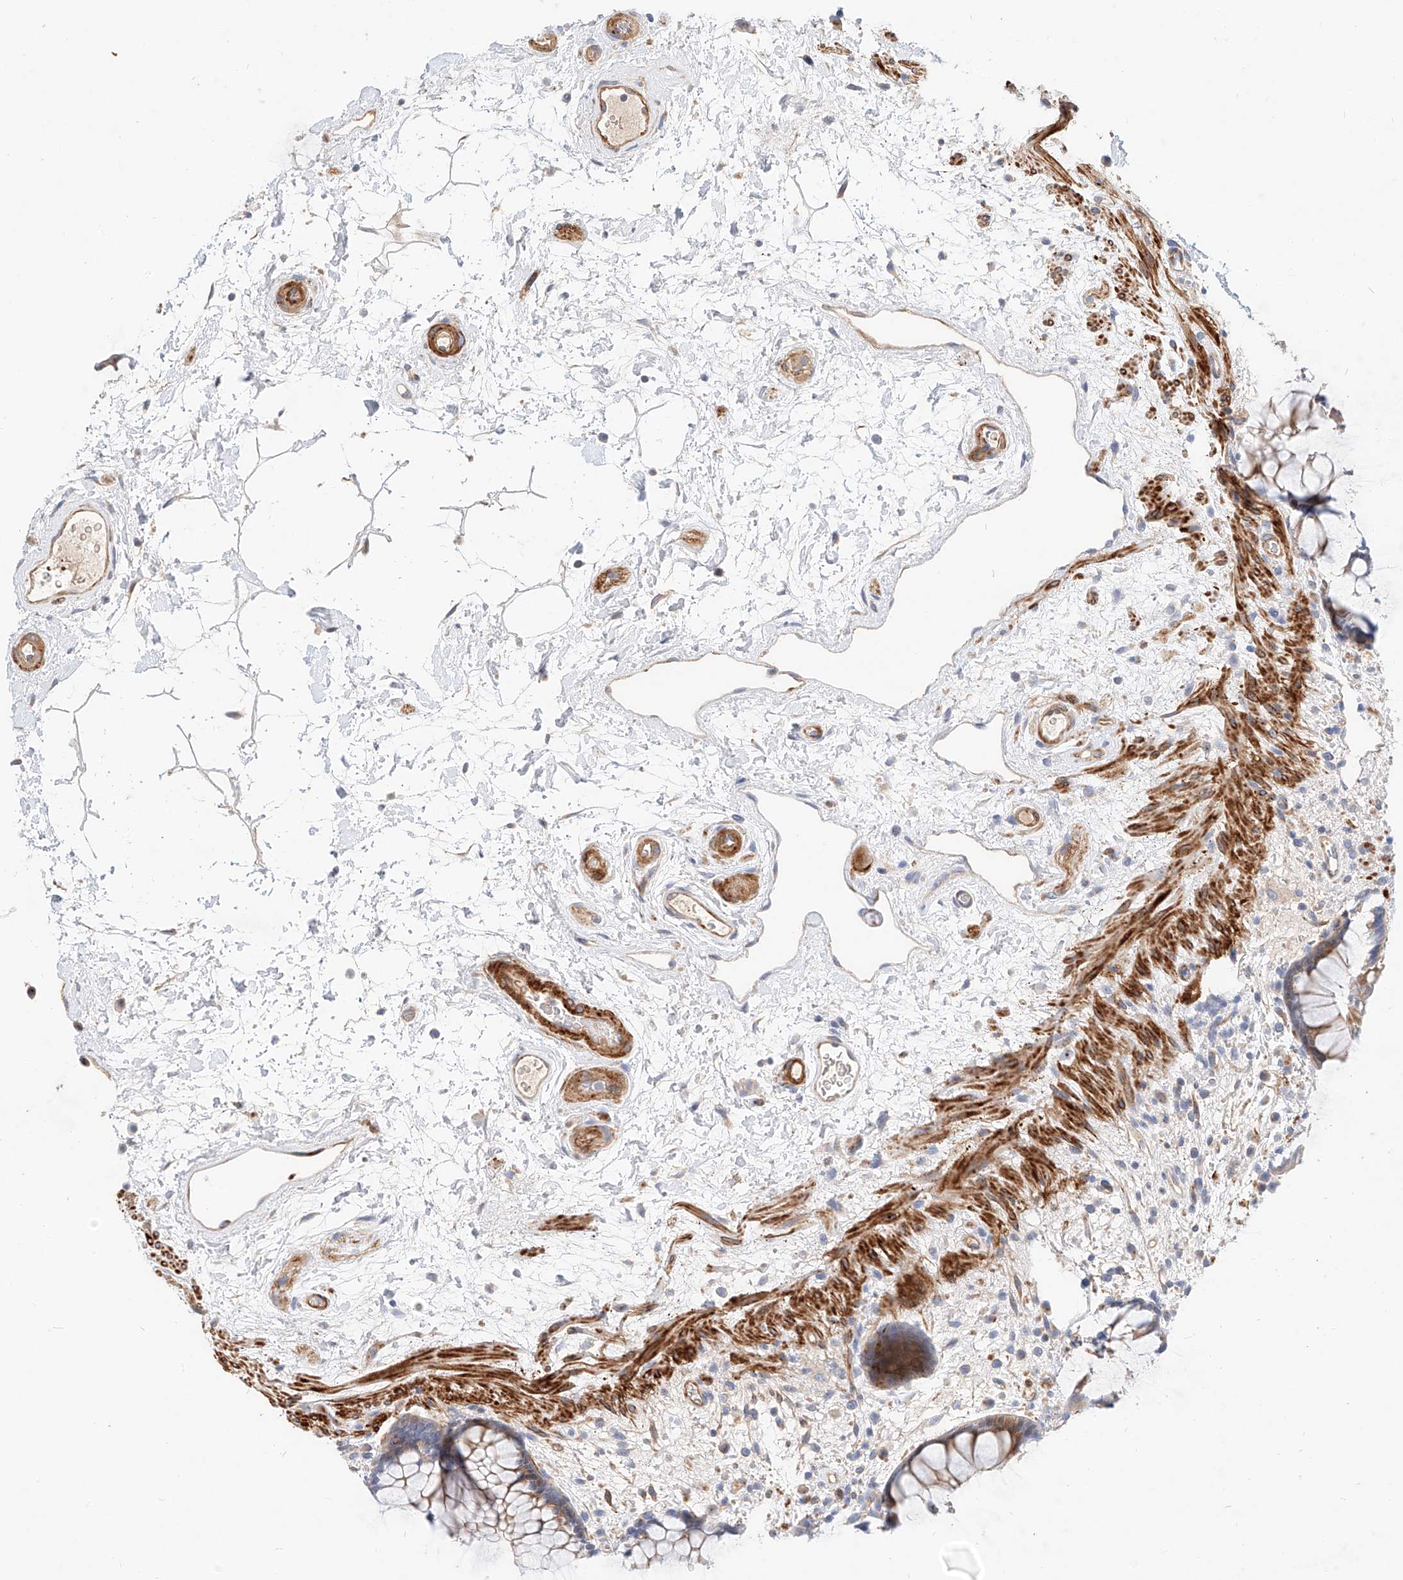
{"staining": {"intensity": "moderate", "quantity": "25%-75%", "location": "cytoplasmic/membranous"}, "tissue": "rectum", "cell_type": "Glandular cells", "image_type": "normal", "snomed": [{"axis": "morphology", "description": "Normal tissue, NOS"}, {"axis": "topography", "description": "Rectum"}], "caption": "Normal rectum exhibits moderate cytoplasmic/membranous positivity in about 25%-75% of glandular cells, visualized by immunohistochemistry. The staining is performed using DAB brown chromogen to label protein expression. The nuclei are counter-stained blue using hematoxylin.", "gene": "KCNH5", "patient": {"sex": "male", "age": 51}}